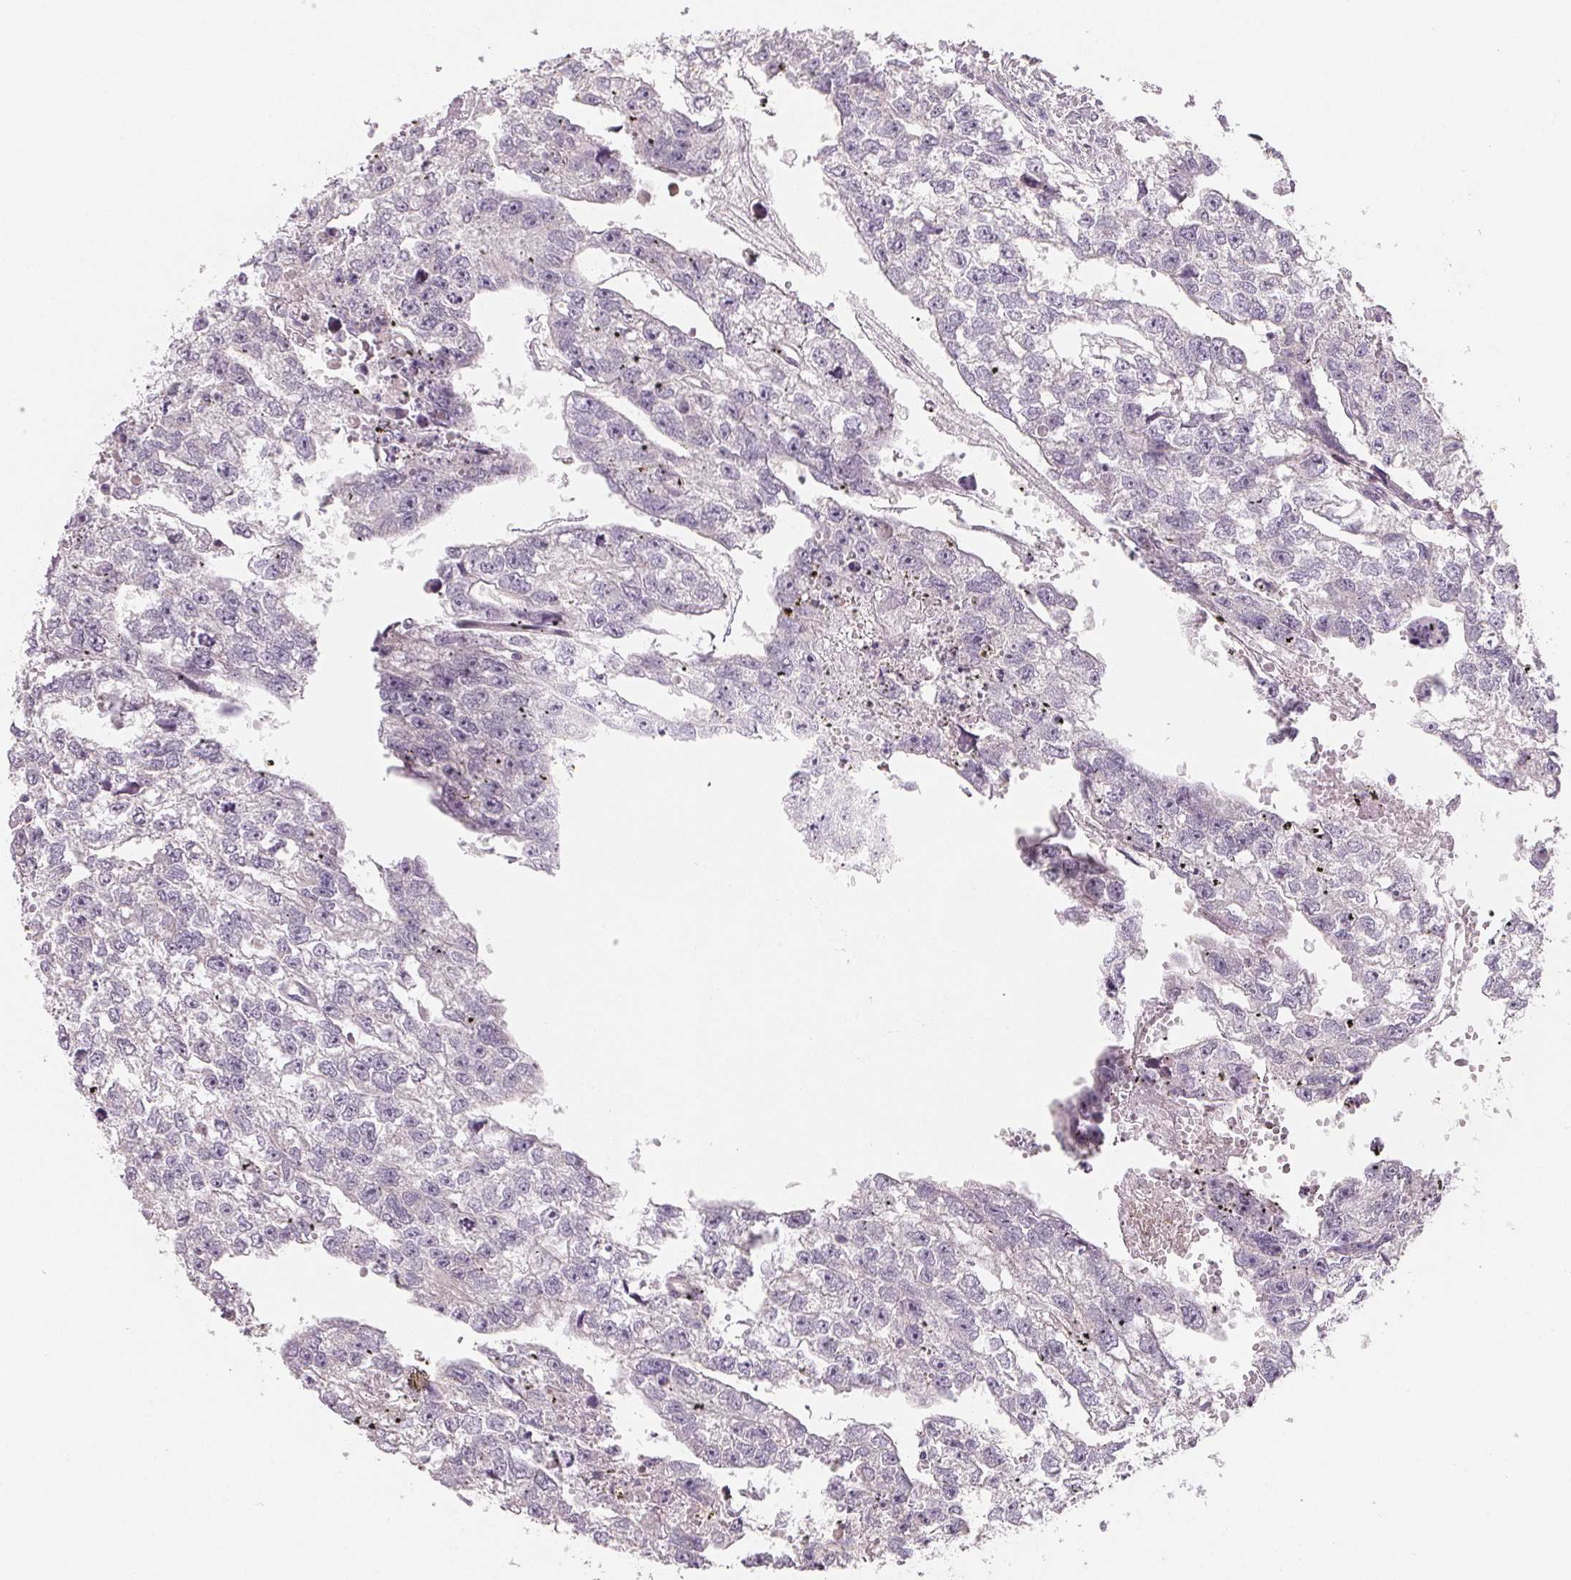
{"staining": {"intensity": "negative", "quantity": "none", "location": "none"}, "tissue": "testis cancer", "cell_type": "Tumor cells", "image_type": "cancer", "snomed": [{"axis": "morphology", "description": "Carcinoma, Embryonal, NOS"}, {"axis": "morphology", "description": "Teratoma, malignant, NOS"}, {"axis": "topography", "description": "Testis"}], "caption": "This is an immunohistochemistry photomicrograph of testis embryonal carcinoma. There is no expression in tumor cells.", "gene": "AQP8", "patient": {"sex": "male", "age": 44}}